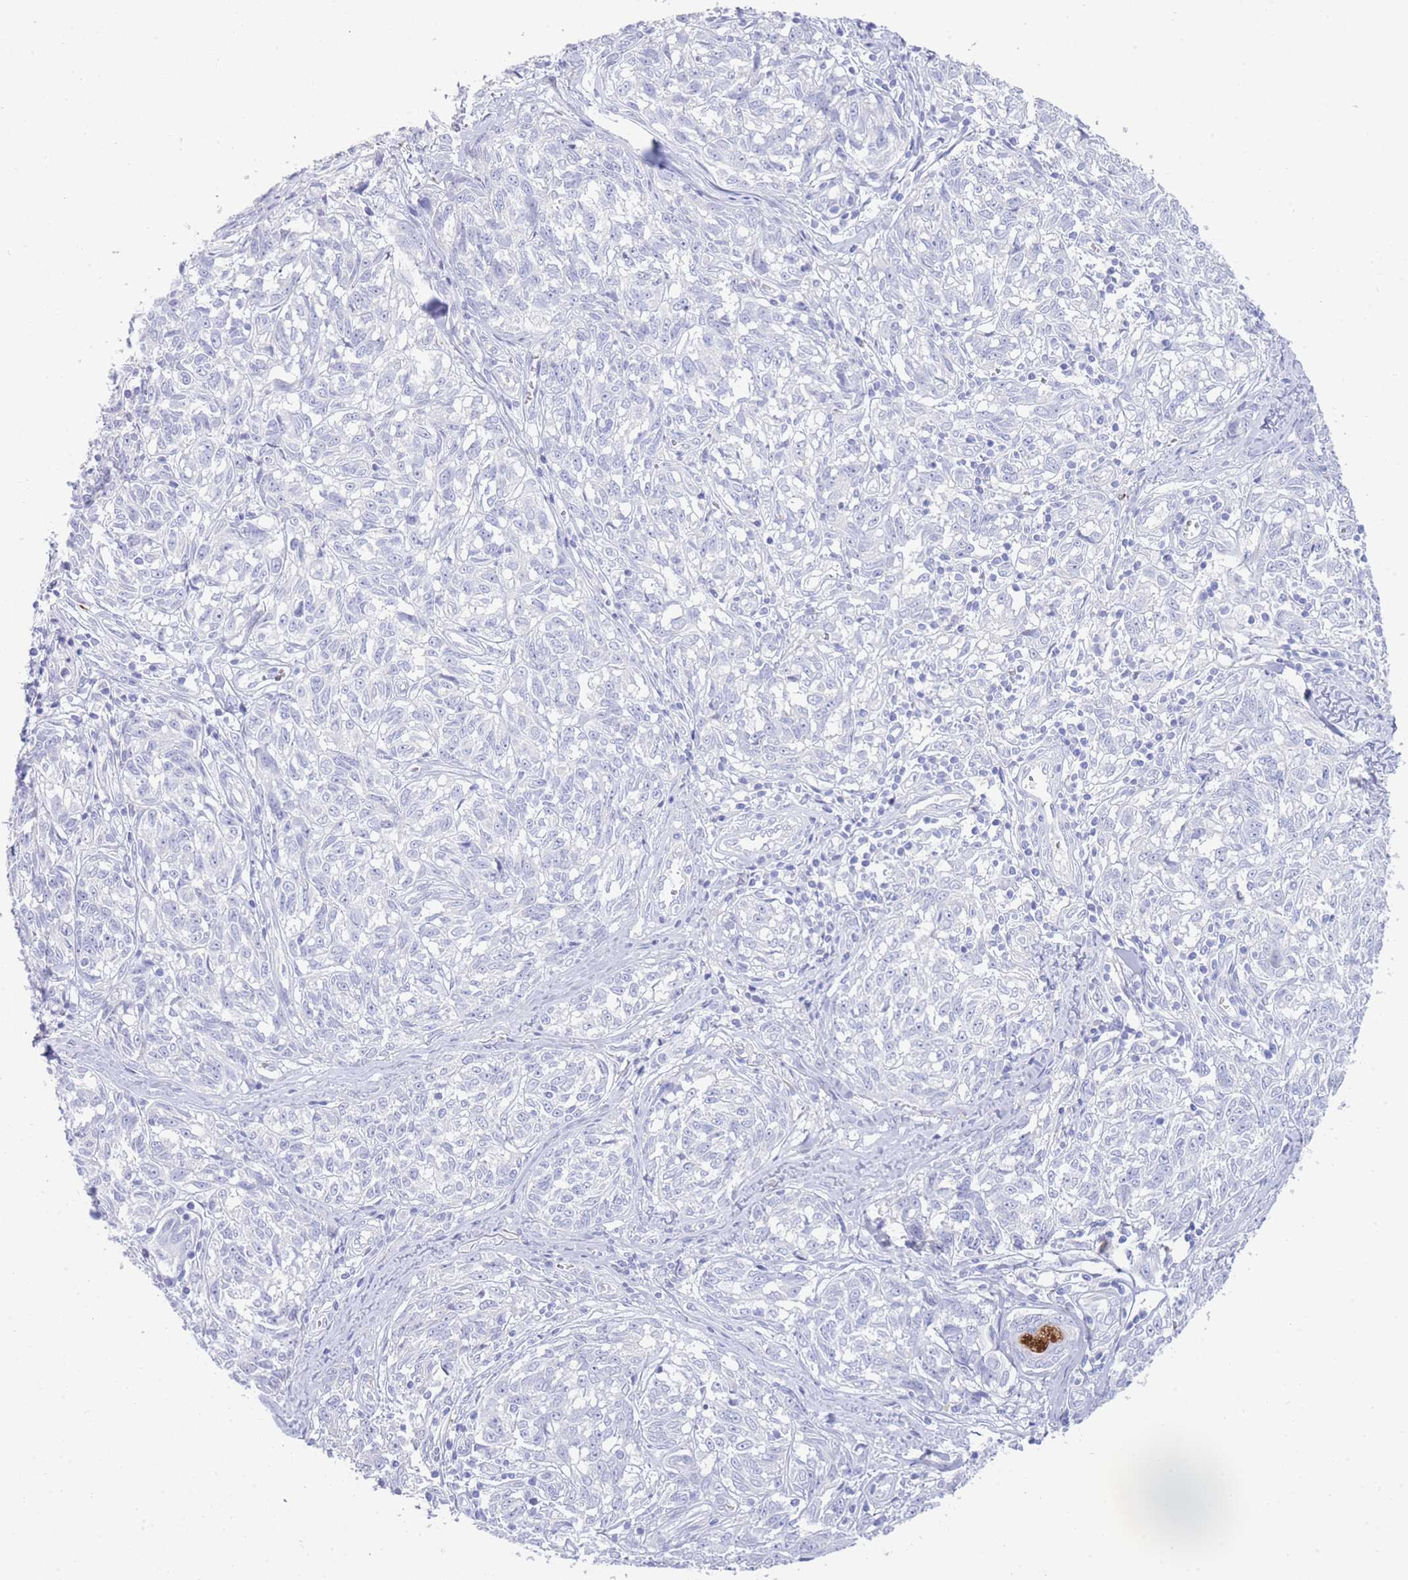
{"staining": {"intensity": "negative", "quantity": "none", "location": "none"}, "tissue": "melanoma", "cell_type": "Tumor cells", "image_type": "cancer", "snomed": [{"axis": "morphology", "description": "Normal tissue, NOS"}, {"axis": "morphology", "description": "Malignant melanoma, NOS"}, {"axis": "topography", "description": "Skin"}], "caption": "Malignant melanoma was stained to show a protein in brown. There is no significant expression in tumor cells.", "gene": "LRRC37A", "patient": {"sex": "female", "age": 64}}